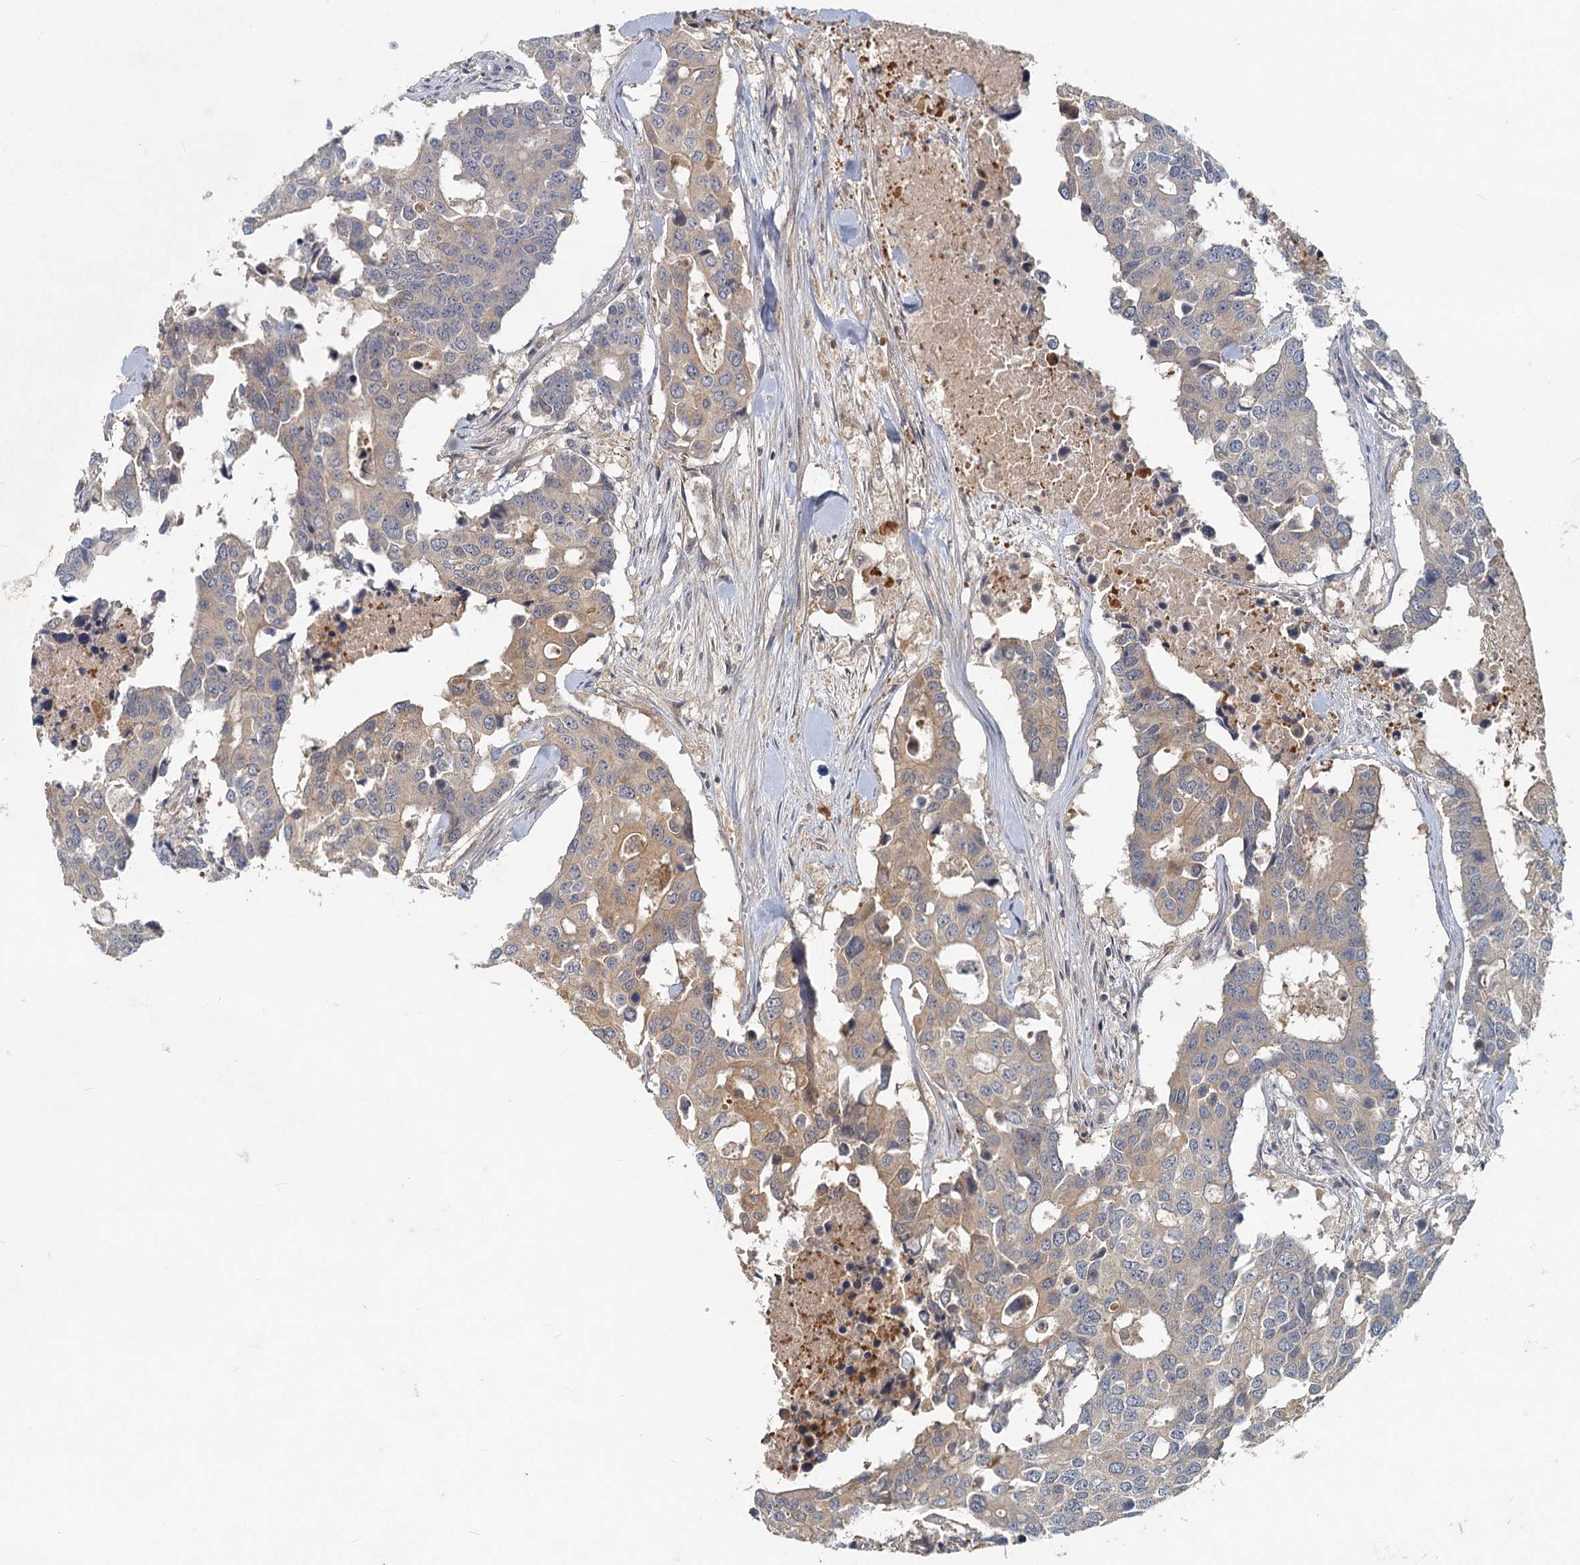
{"staining": {"intensity": "weak", "quantity": "25%-75%", "location": "cytoplasmic/membranous"}, "tissue": "colorectal cancer", "cell_type": "Tumor cells", "image_type": "cancer", "snomed": [{"axis": "morphology", "description": "Adenocarcinoma, NOS"}, {"axis": "topography", "description": "Colon"}], "caption": "Immunohistochemistry image of neoplastic tissue: colorectal cancer stained using immunohistochemistry displays low levels of weak protein expression localized specifically in the cytoplasmic/membranous of tumor cells, appearing as a cytoplasmic/membranous brown color.", "gene": "HERC3", "patient": {"sex": "male", "age": 77}}